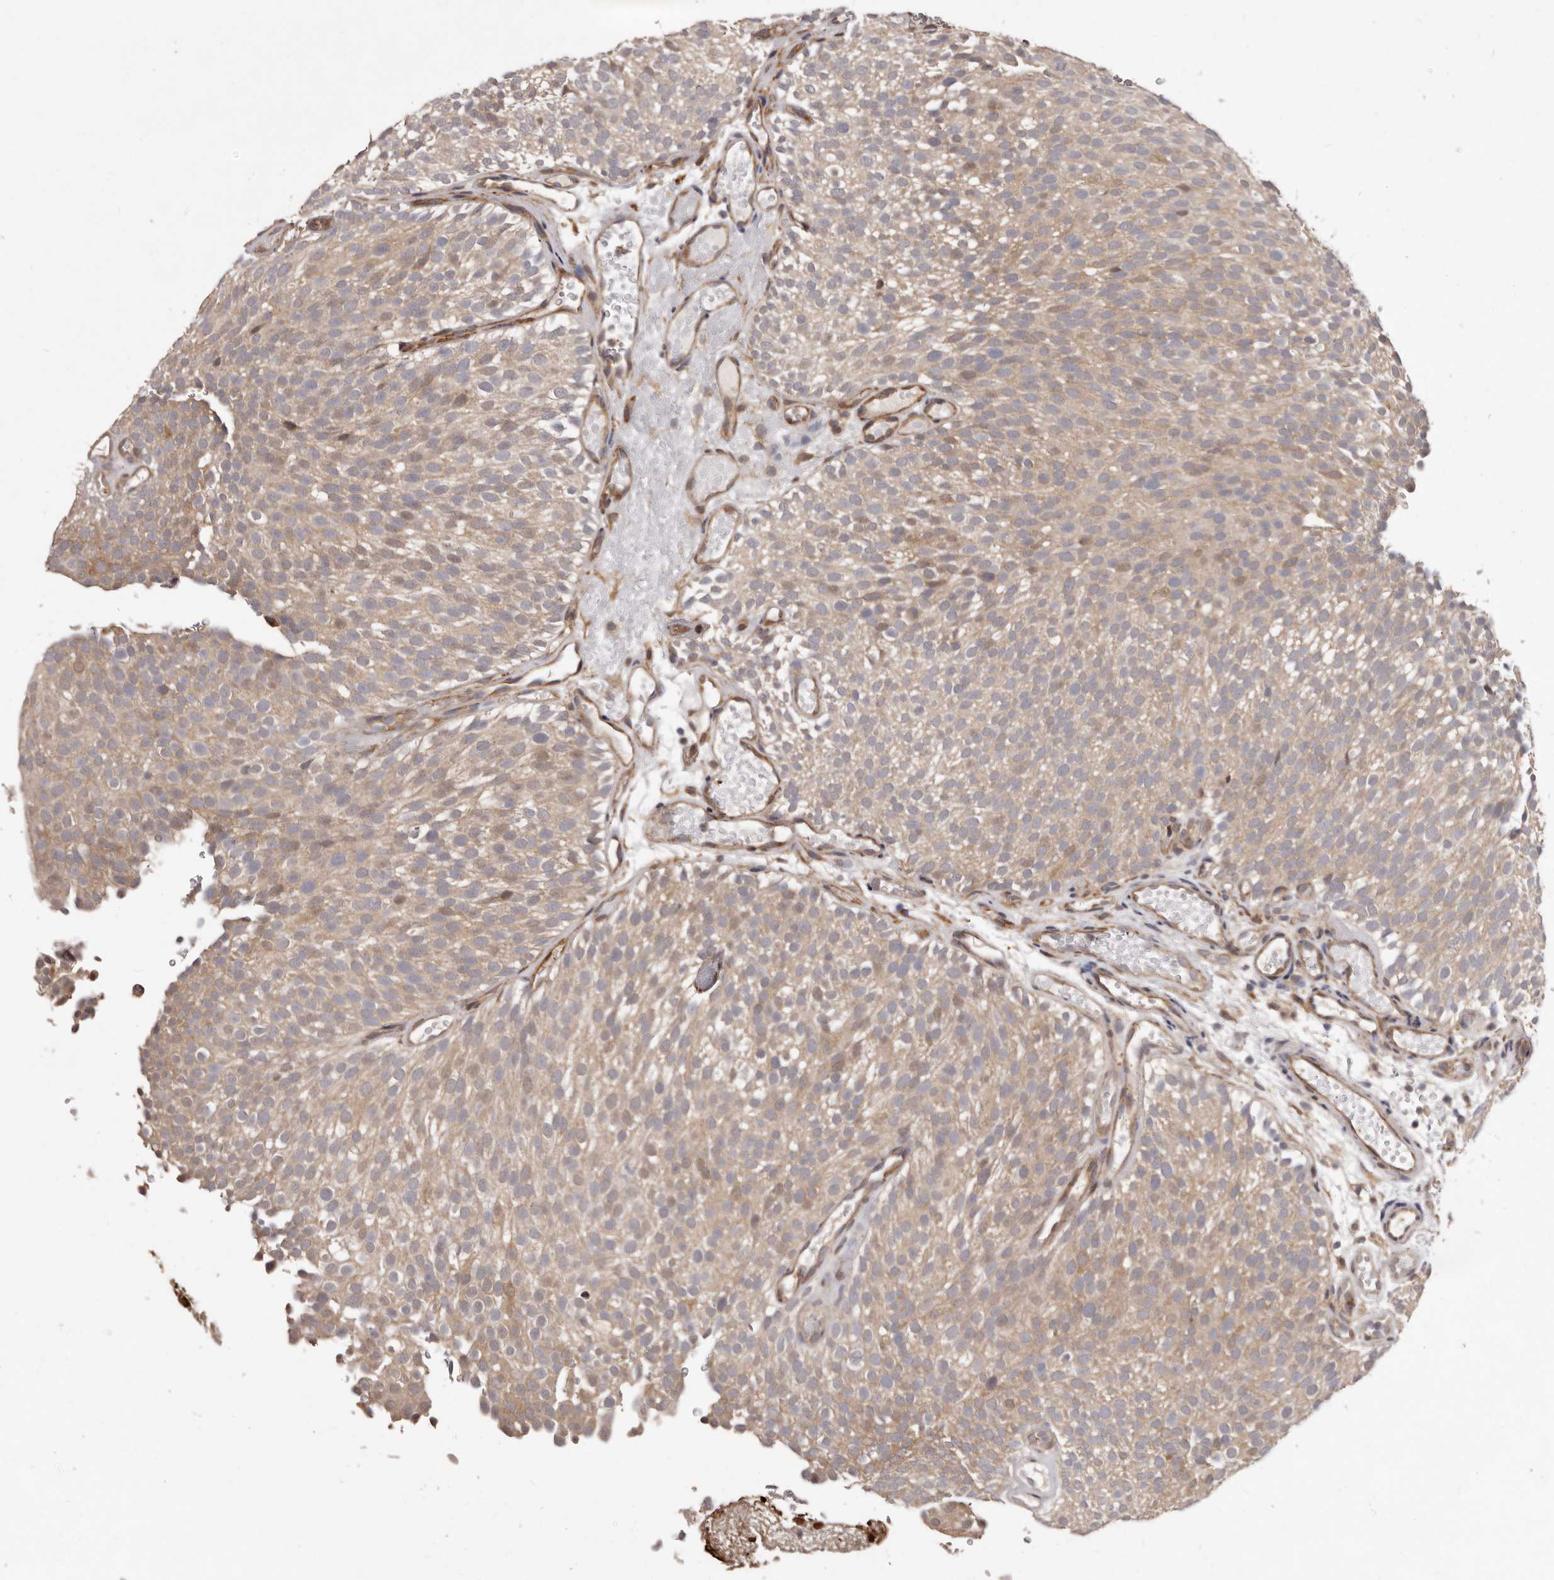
{"staining": {"intensity": "weak", "quantity": ">75%", "location": "cytoplasmic/membranous"}, "tissue": "urothelial cancer", "cell_type": "Tumor cells", "image_type": "cancer", "snomed": [{"axis": "morphology", "description": "Urothelial carcinoma, Low grade"}, {"axis": "topography", "description": "Urinary bladder"}], "caption": "Protein analysis of urothelial carcinoma (low-grade) tissue shows weak cytoplasmic/membranous positivity in approximately >75% of tumor cells.", "gene": "RRM2B", "patient": {"sex": "male", "age": 78}}